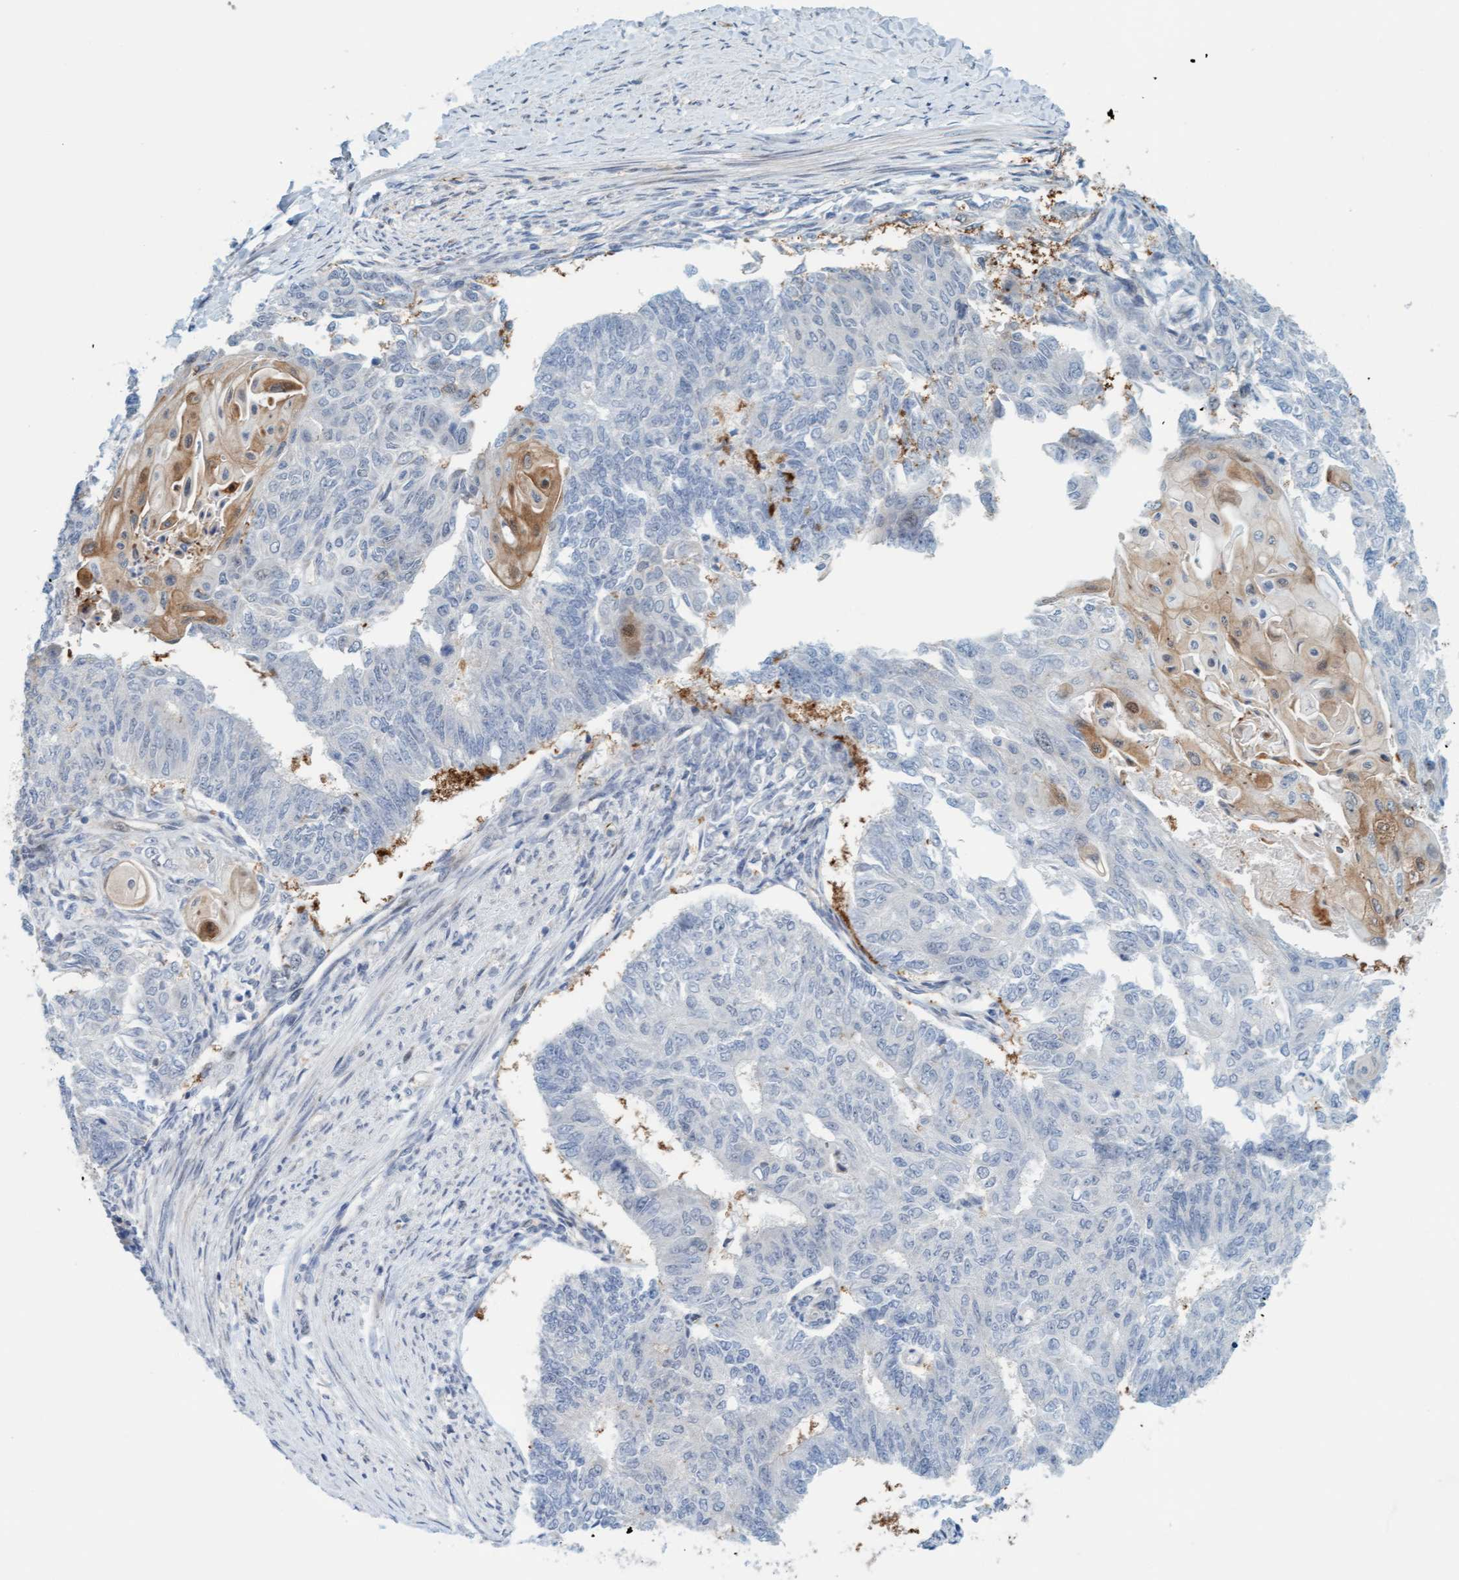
{"staining": {"intensity": "negative", "quantity": "none", "location": "none"}, "tissue": "endometrial cancer", "cell_type": "Tumor cells", "image_type": "cancer", "snomed": [{"axis": "morphology", "description": "Adenocarcinoma, NOS"}, {"axis": "topography", "description": "Endometrium"}], "caption": "Immunohistochemical staining of human endometrial adenocarcinoma exhibits no significant expression in tumor cells.", "gene": "EIF4EBP1", "patient": {"sex": "female", "age": 32}}